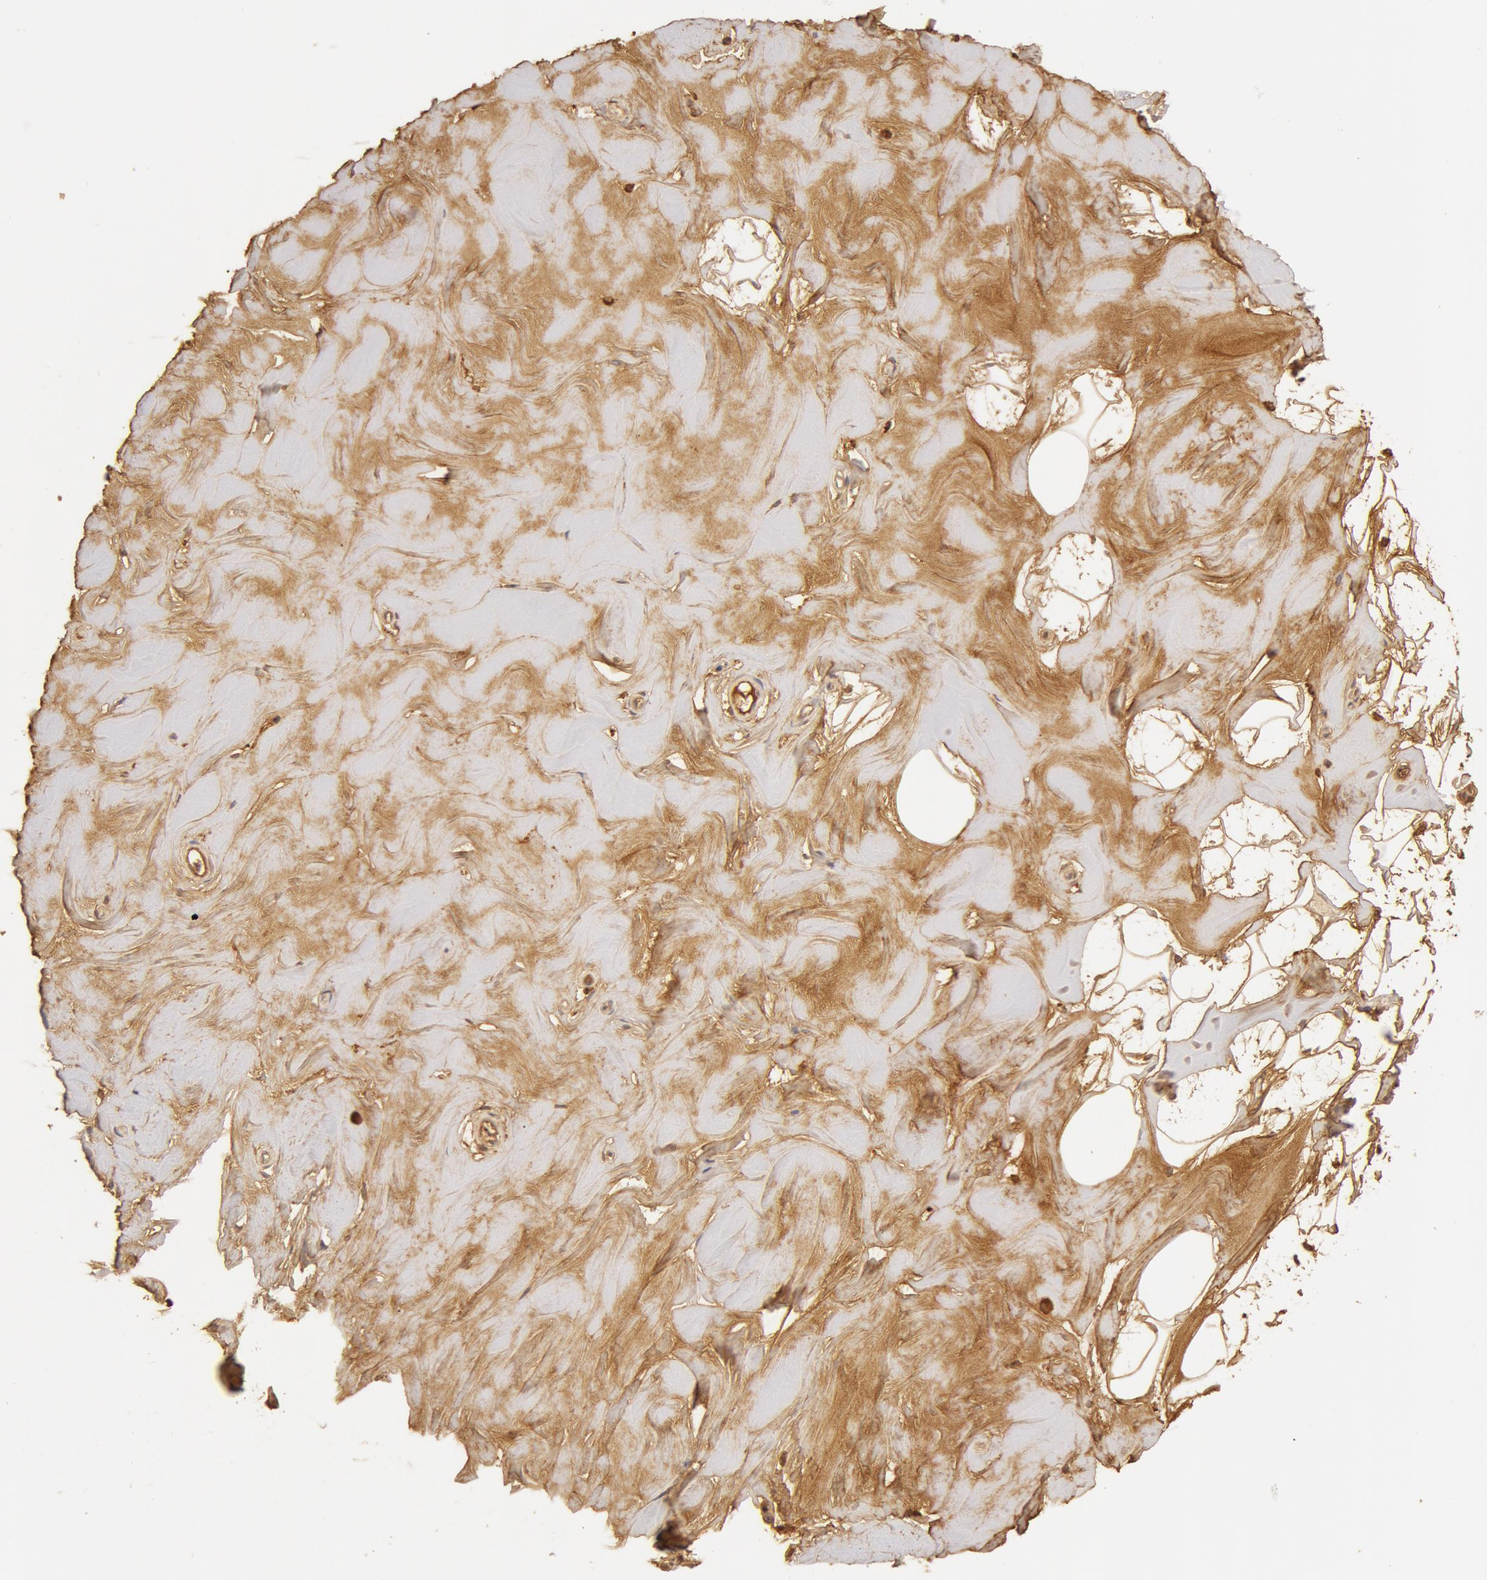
{"staining": {"intensity": "moderate", "quantity": ">75%", "location": "cytoplasmic/membranous"}, "tissue": "adipose tissue", "cell_type": "Adipocytes", "image_type": "normal", "snomed": [{"axis": "morphology", "description": "Normal tissue, NOS"}, {"axis": "topography", "description": "Breast"}], "caption": "DAB (3,3'-diaminobenzidine) immunohistochemical staining of benign adipose tissue displays moderate cytoplasmic/membranous protein expression in approximately >75% of adipocytes. The protein of interest is shown in brown color, while the nuclei are stained blue.", "gene": "TF", "patient": {"sex": "female", "age": 44}}